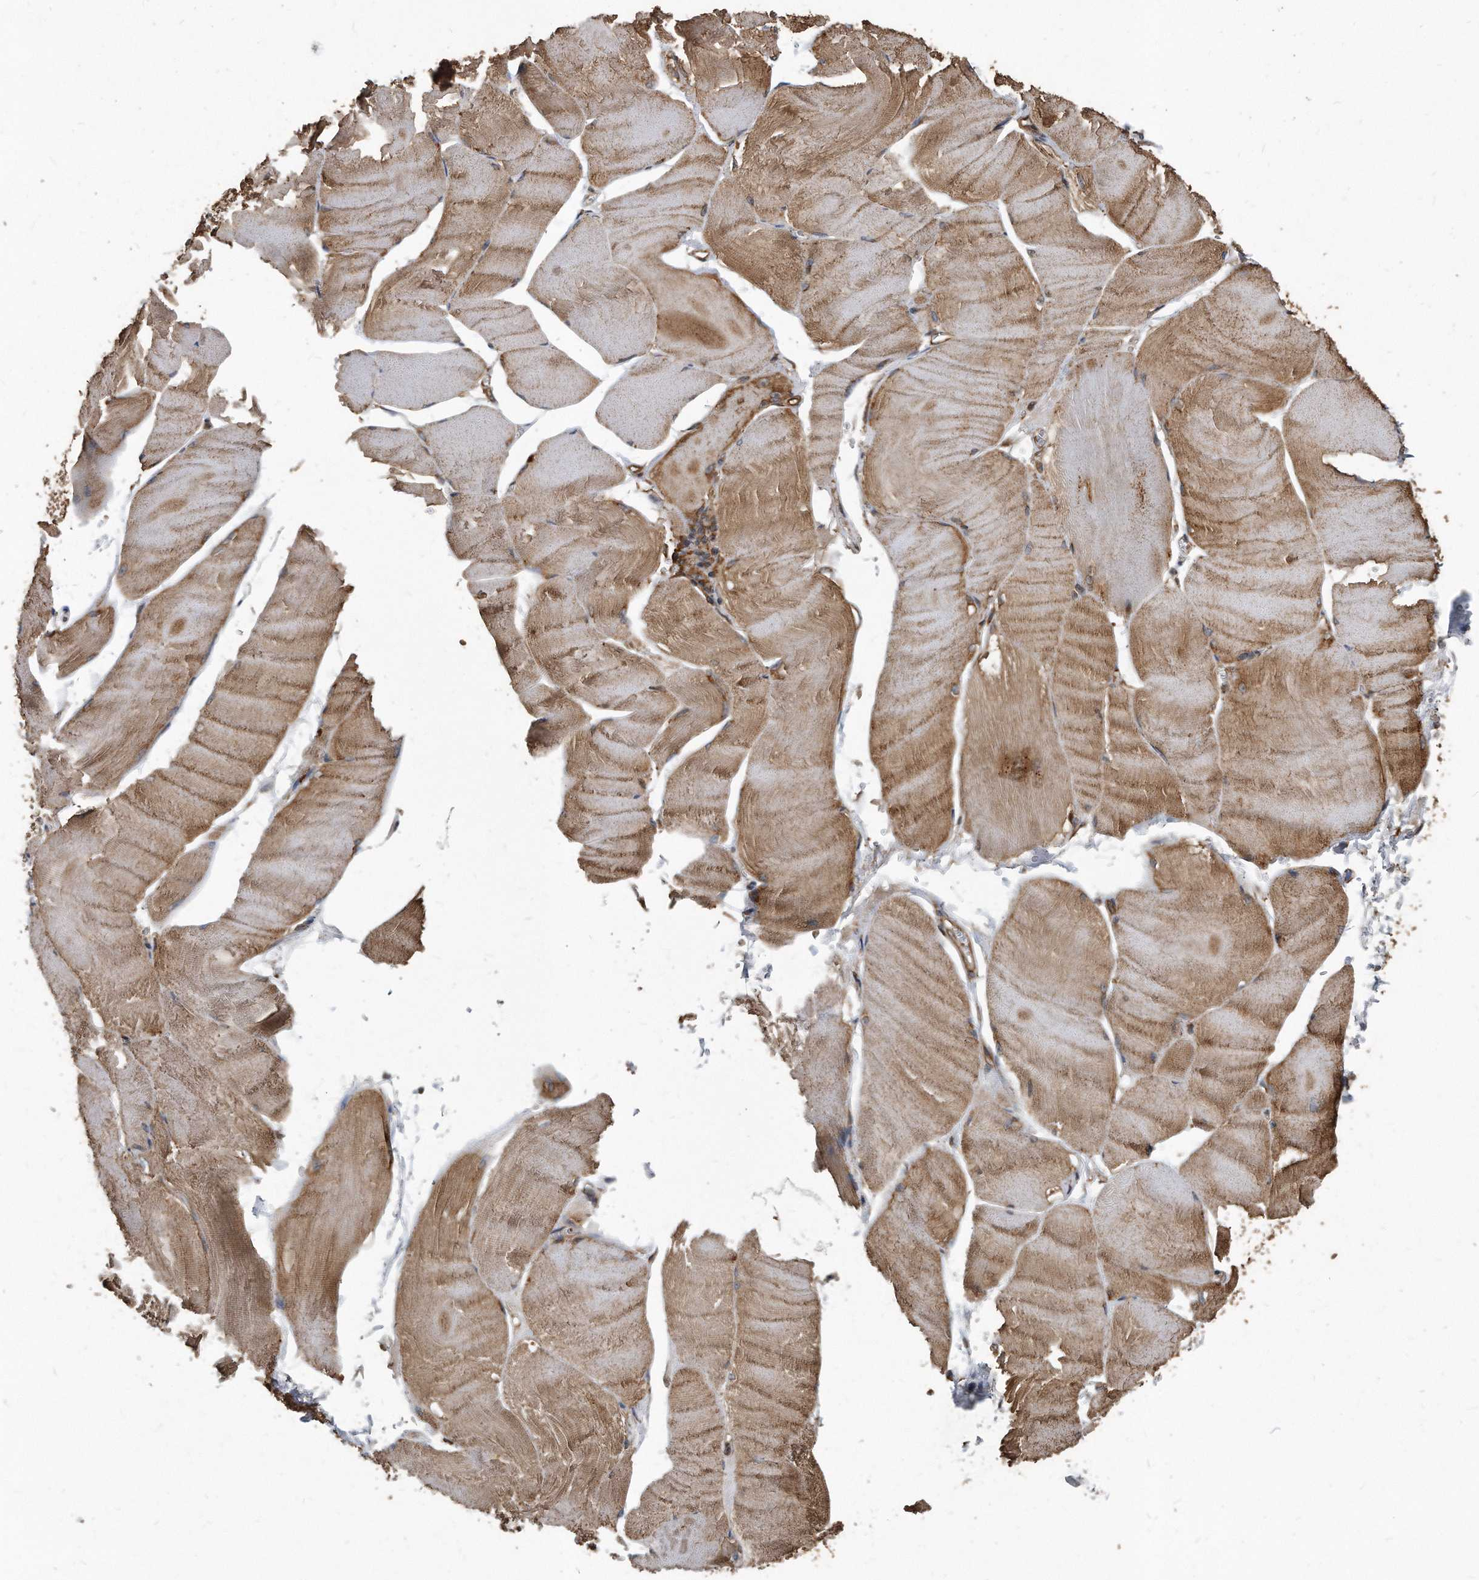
{"staining": {"intensity": "moderate", "quantity": ">75%", "location": "cytoplasmic/membranous"}, "tissue": "skeletal muscle", "cell_type": "Myocytes", "image_type": "normal", "snomed": [{"axis": "morphology", "description": "Normal tissue, NOS"}, {"axis": "morphology", "description": "Basal cell carcinoma"}, {"axis": "topography", "description": "Skeletal muscle"}], "caption": "Immunohistochemical staining of unremarkable human skeletal muscle shows >75% levels of moderate cytoplasmic/membranous protein staining in approximately >75% of myocytes. The staining was performed using DAB, with brown indicating positive protein expression. Nuclei are stained blue with hematoxylin.", "gene": "FAM136A", "patient": {"sex": "female", "age": 64}}